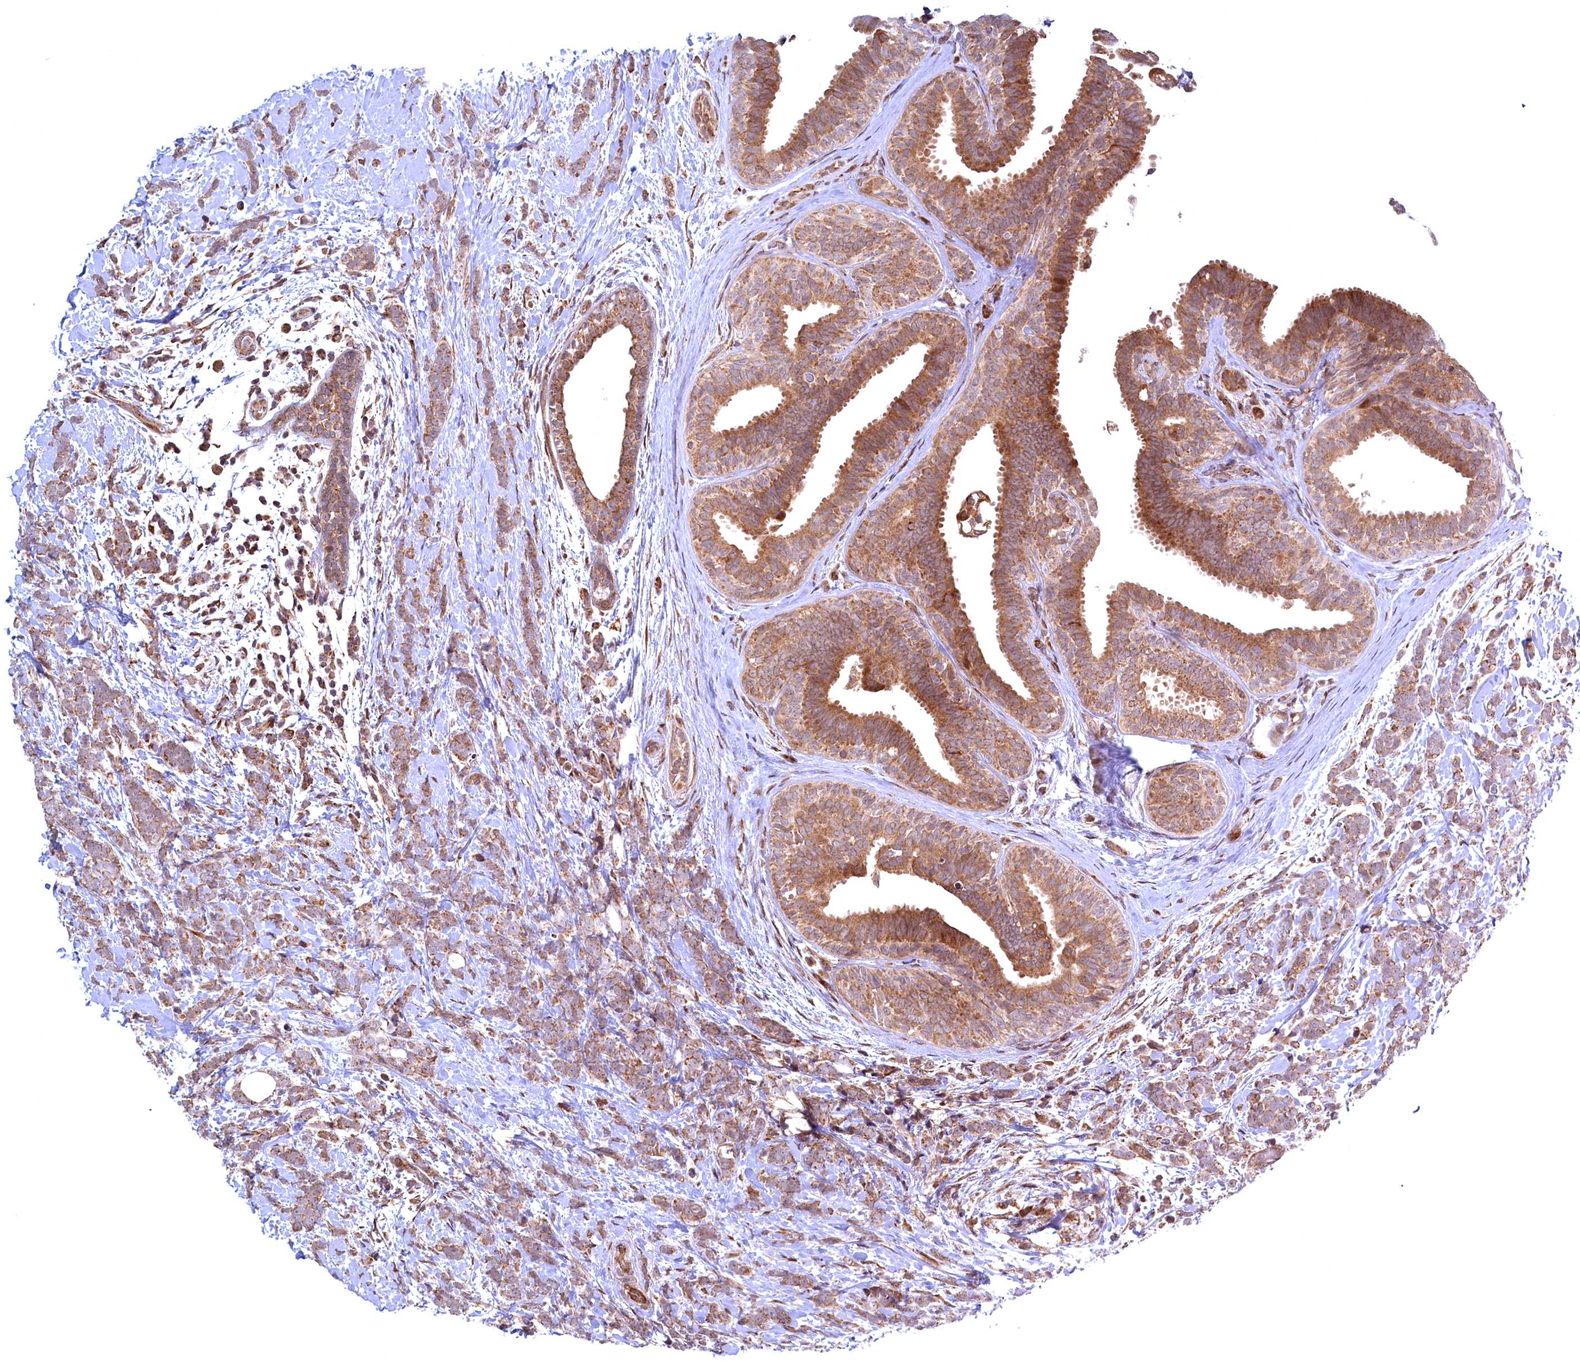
{"staining": {"intensity": "moderate", "quantity": ">75%", "location": "cytoplasmic/membranous"}, "tissue": "breast cancer", "cell_type": "Tumor cells", "image_type": "cancer", "snomed": [{"axis": "morphology", "description": "Lobular carcinoma"}, {"axis": "topography", "description": "Breast"}], "caption": "Lobular carcinoma (breast) stained with DAB (3,3'-diaminobenzidine) immunohistochemistry (IHC) shows medium levels of moderate cytoplasmic/membranous staining in approximately >75% of tumor cells.", "gene": "PLA2G10", "patient": {"sex": "female", "age": 58}}